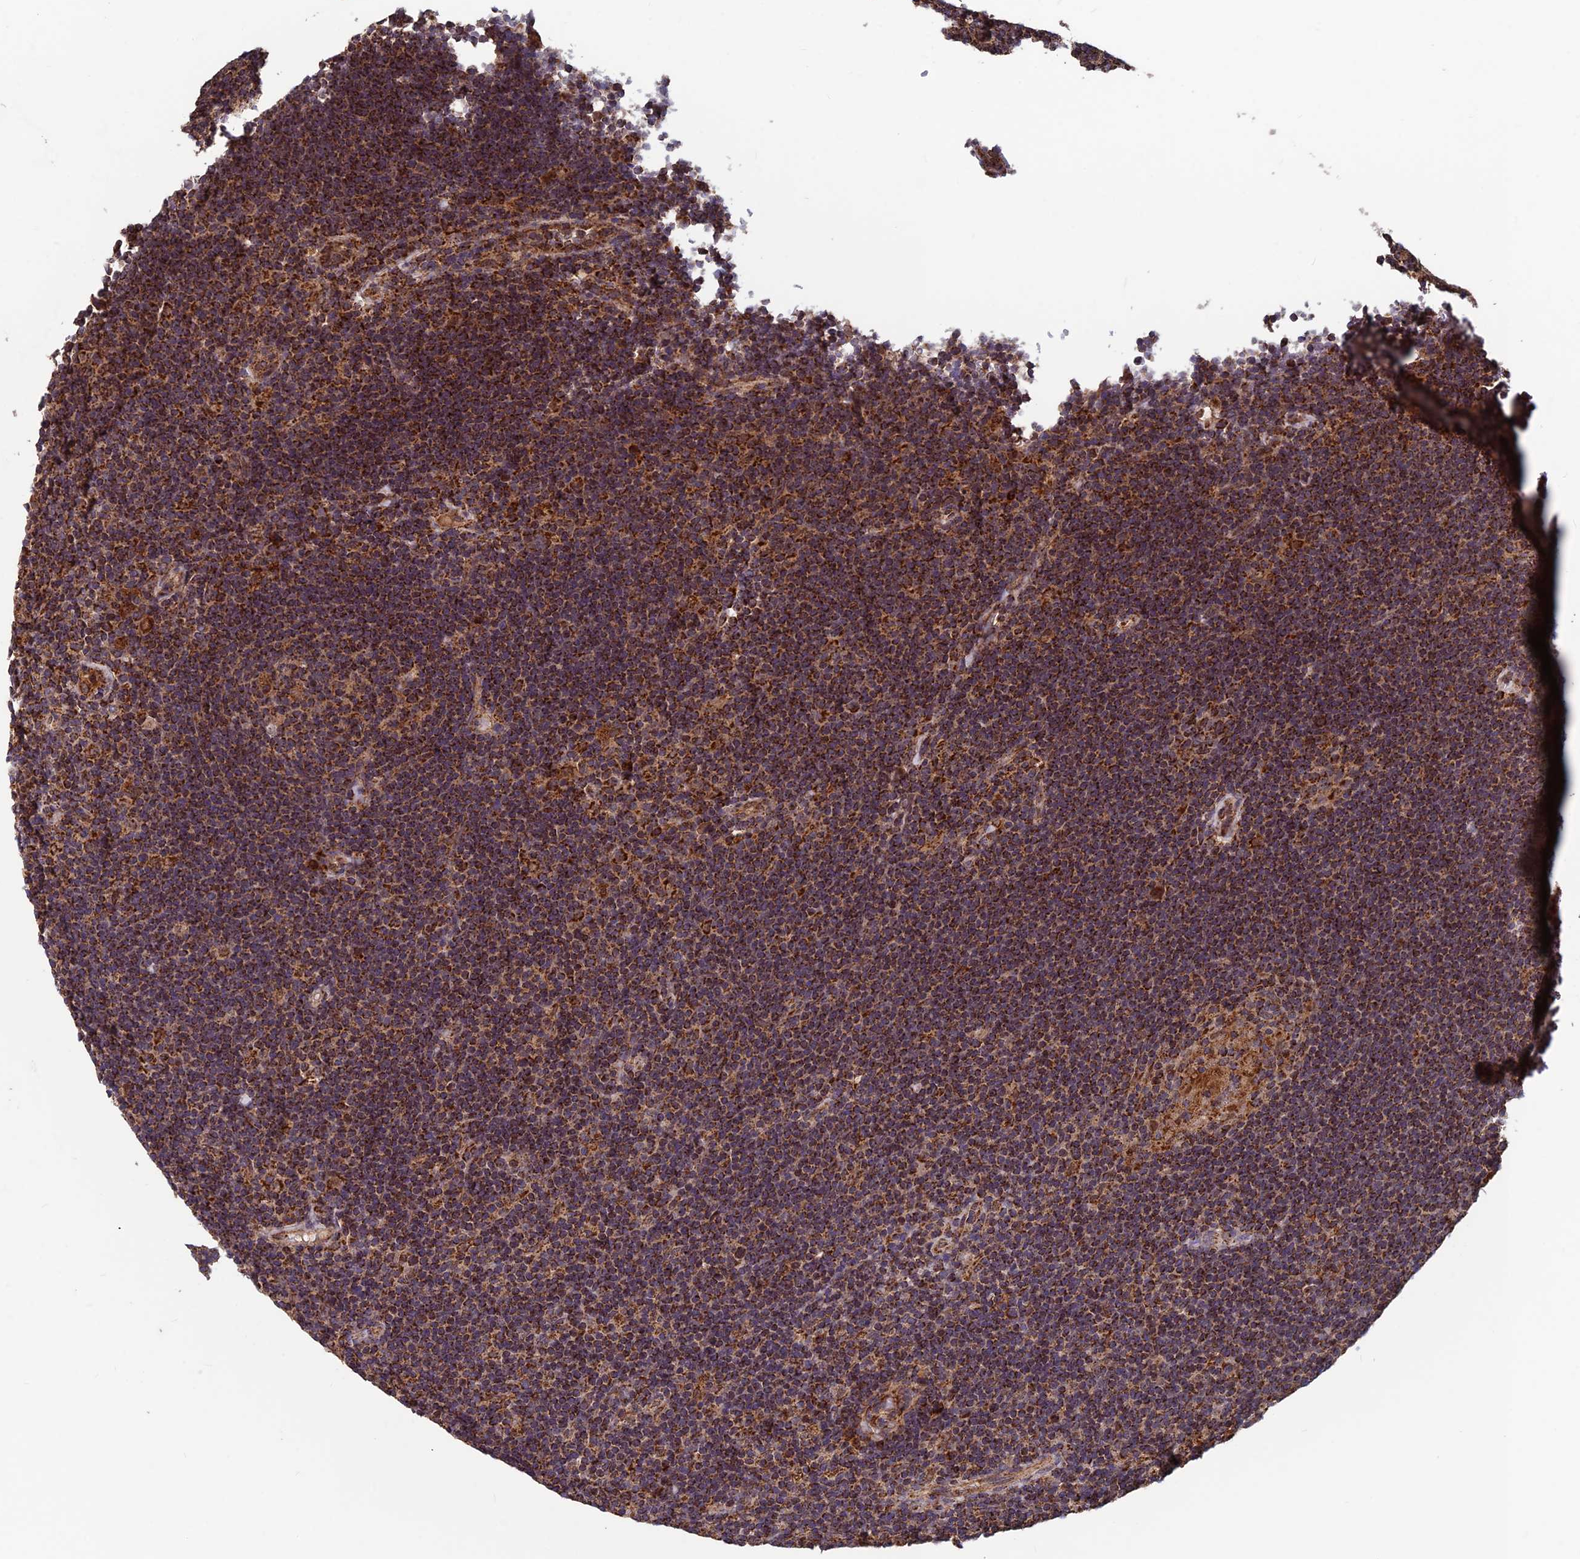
{"staining": {"intensity": "strong", "quantity": ">75%", "location": "cytoplasmic/membranous"}, "tissue": "lymphoma", "cell_type": "Tumor cells", "image_type": "cancer", "snomed": [{"axis": "morphology", "description": "Hodgkin's disease, NOS"}, {"axis": "topography", "description": "Lymph node"}], "caption": "Immunohistochemical staining of human lymphoma exhibits high levels of strong cytoplasmic/membranous positivity in about >75% of tumor cells. (Stains: DAB in brown, nuclei in blue, Microscopy: brightfield microscopy at high magnification).", "gene": "CCDC15", "patient": {"sex": "female", "age": 57}}